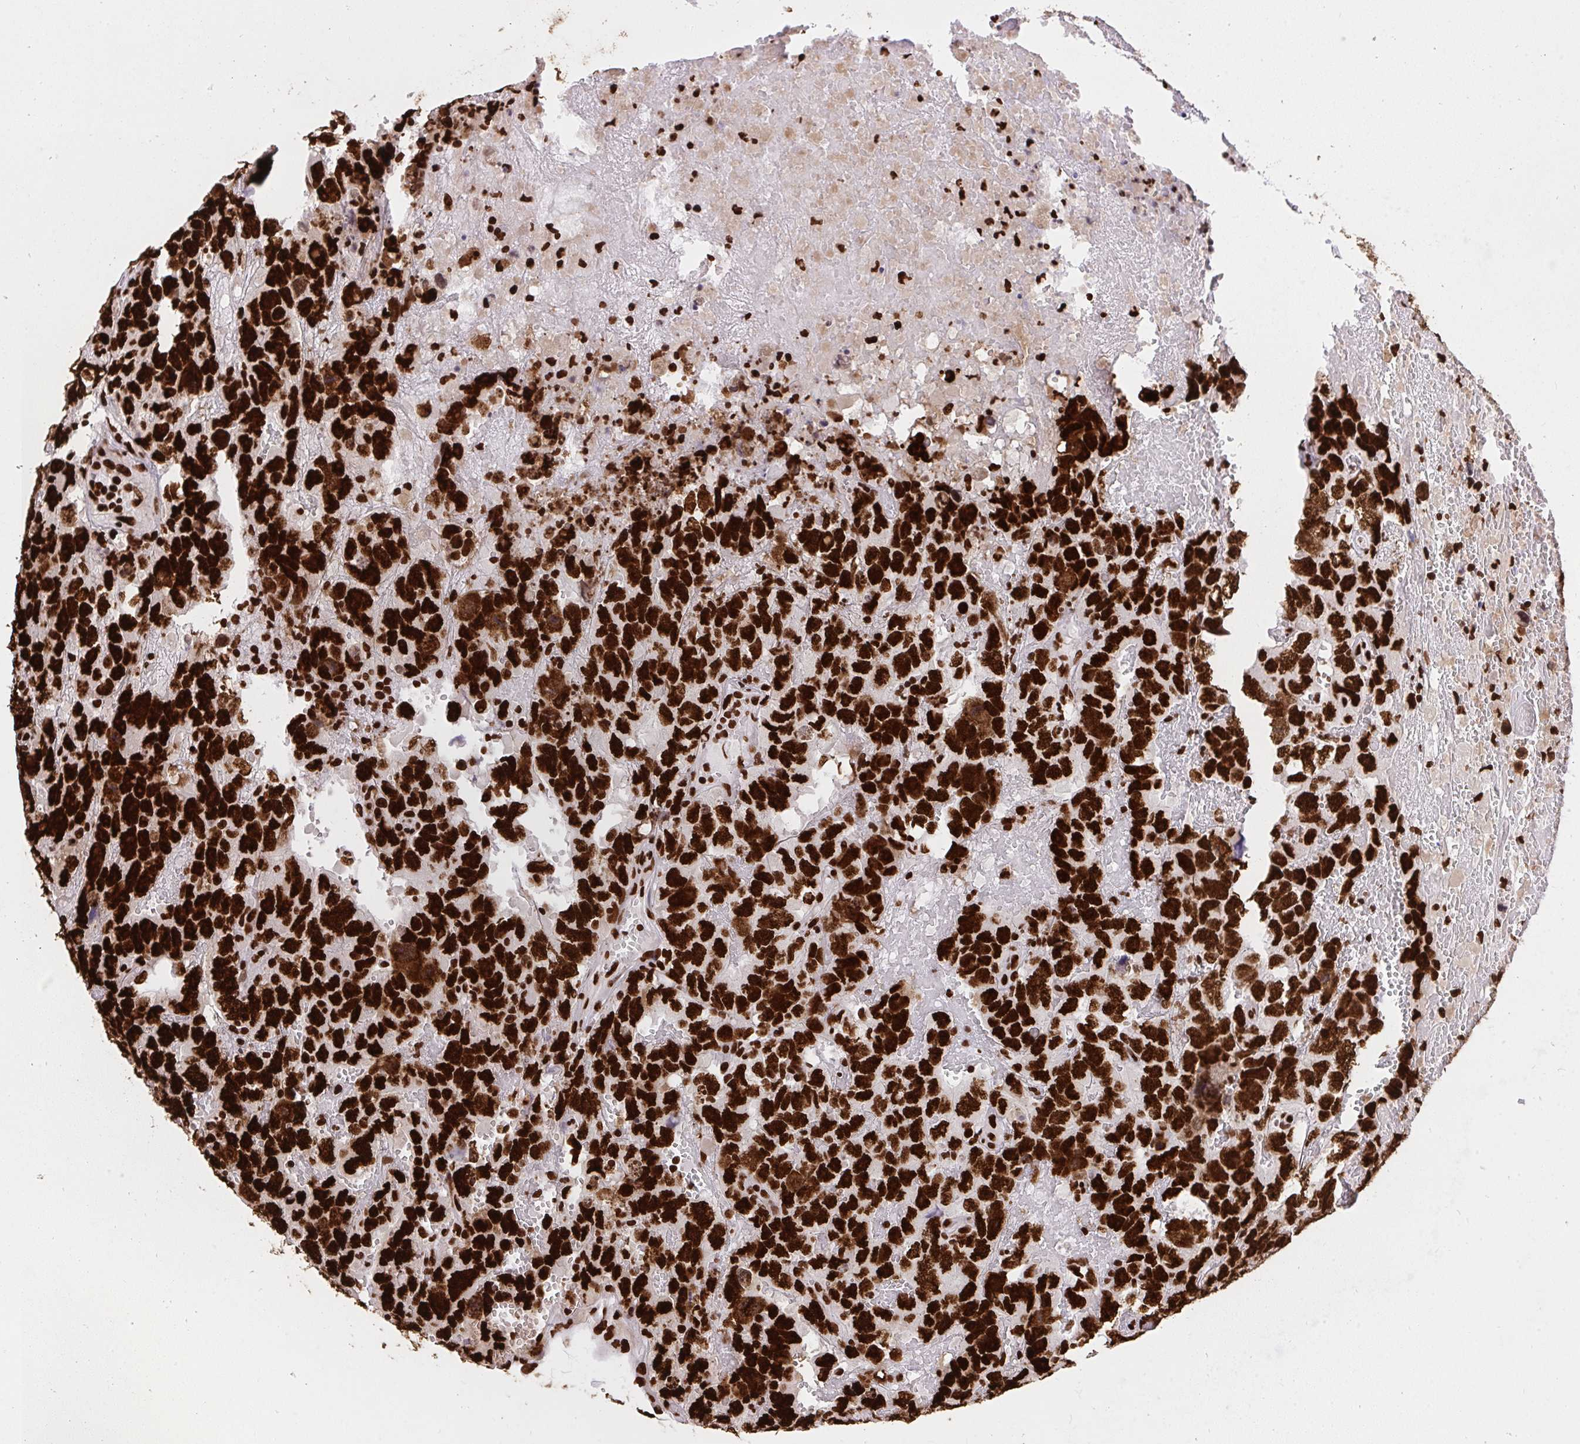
{"staining": {"intensity": "strong", "quantity": ">75%", "location": "nuclear"}, "tissue": "testis cancer", "cell_type": "Tumor cells", "image_type": "cancer", "snomed": [{"axis": "morphology", "description": "Carcinoma, Embryonal, NOS"}, {"axis": "topography", "description": "Testis"}], "caption": "Tumor cells show strong nuclear staining in approximately >75% of cells in testis embryonal carcinoma.", "gene": "HNRNPL", "patient": {"sex": "male", "age": 45}}